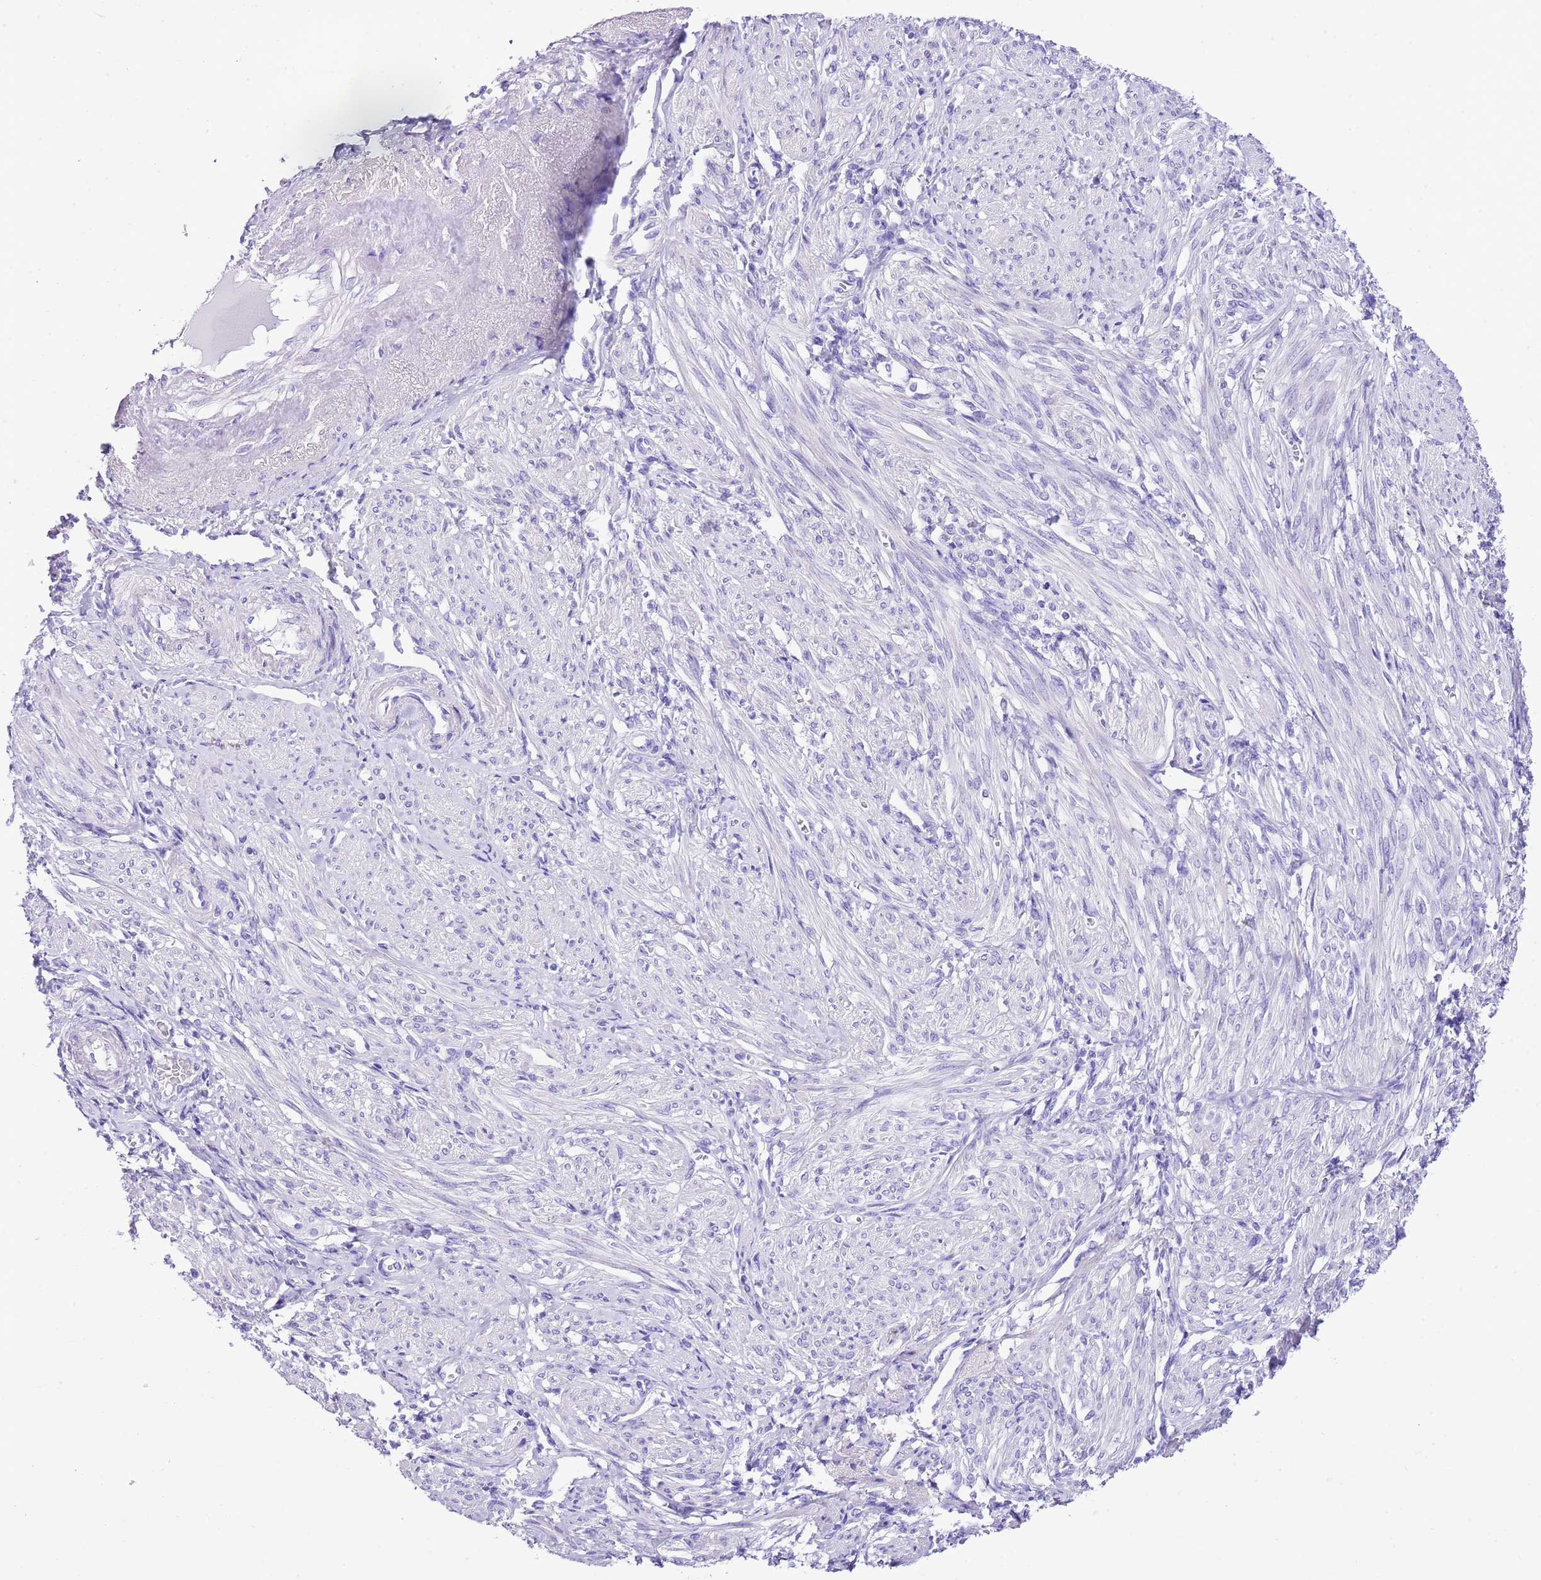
{"staining": {"intensity": "negative", "quantity": "none", "location": "none"}, "tissue": "smooth muscle", "cell_type": "Smooth muscle cells", "image_type": "normal", "snomed": [{"axis": "morphology", "description": "Normal tissue, NOS"}, {"axis": "topography", "description": "Smooth muscle"}], "caption": "The immunohistochemistry image has no significant expression in smooth muscle cells of smooth muscle. (Immunohistochemistry (ihc), brightfield microscopy, high magnification).", "gene": "KCNC1", "patient": {"sex": "female", "age": 39}}